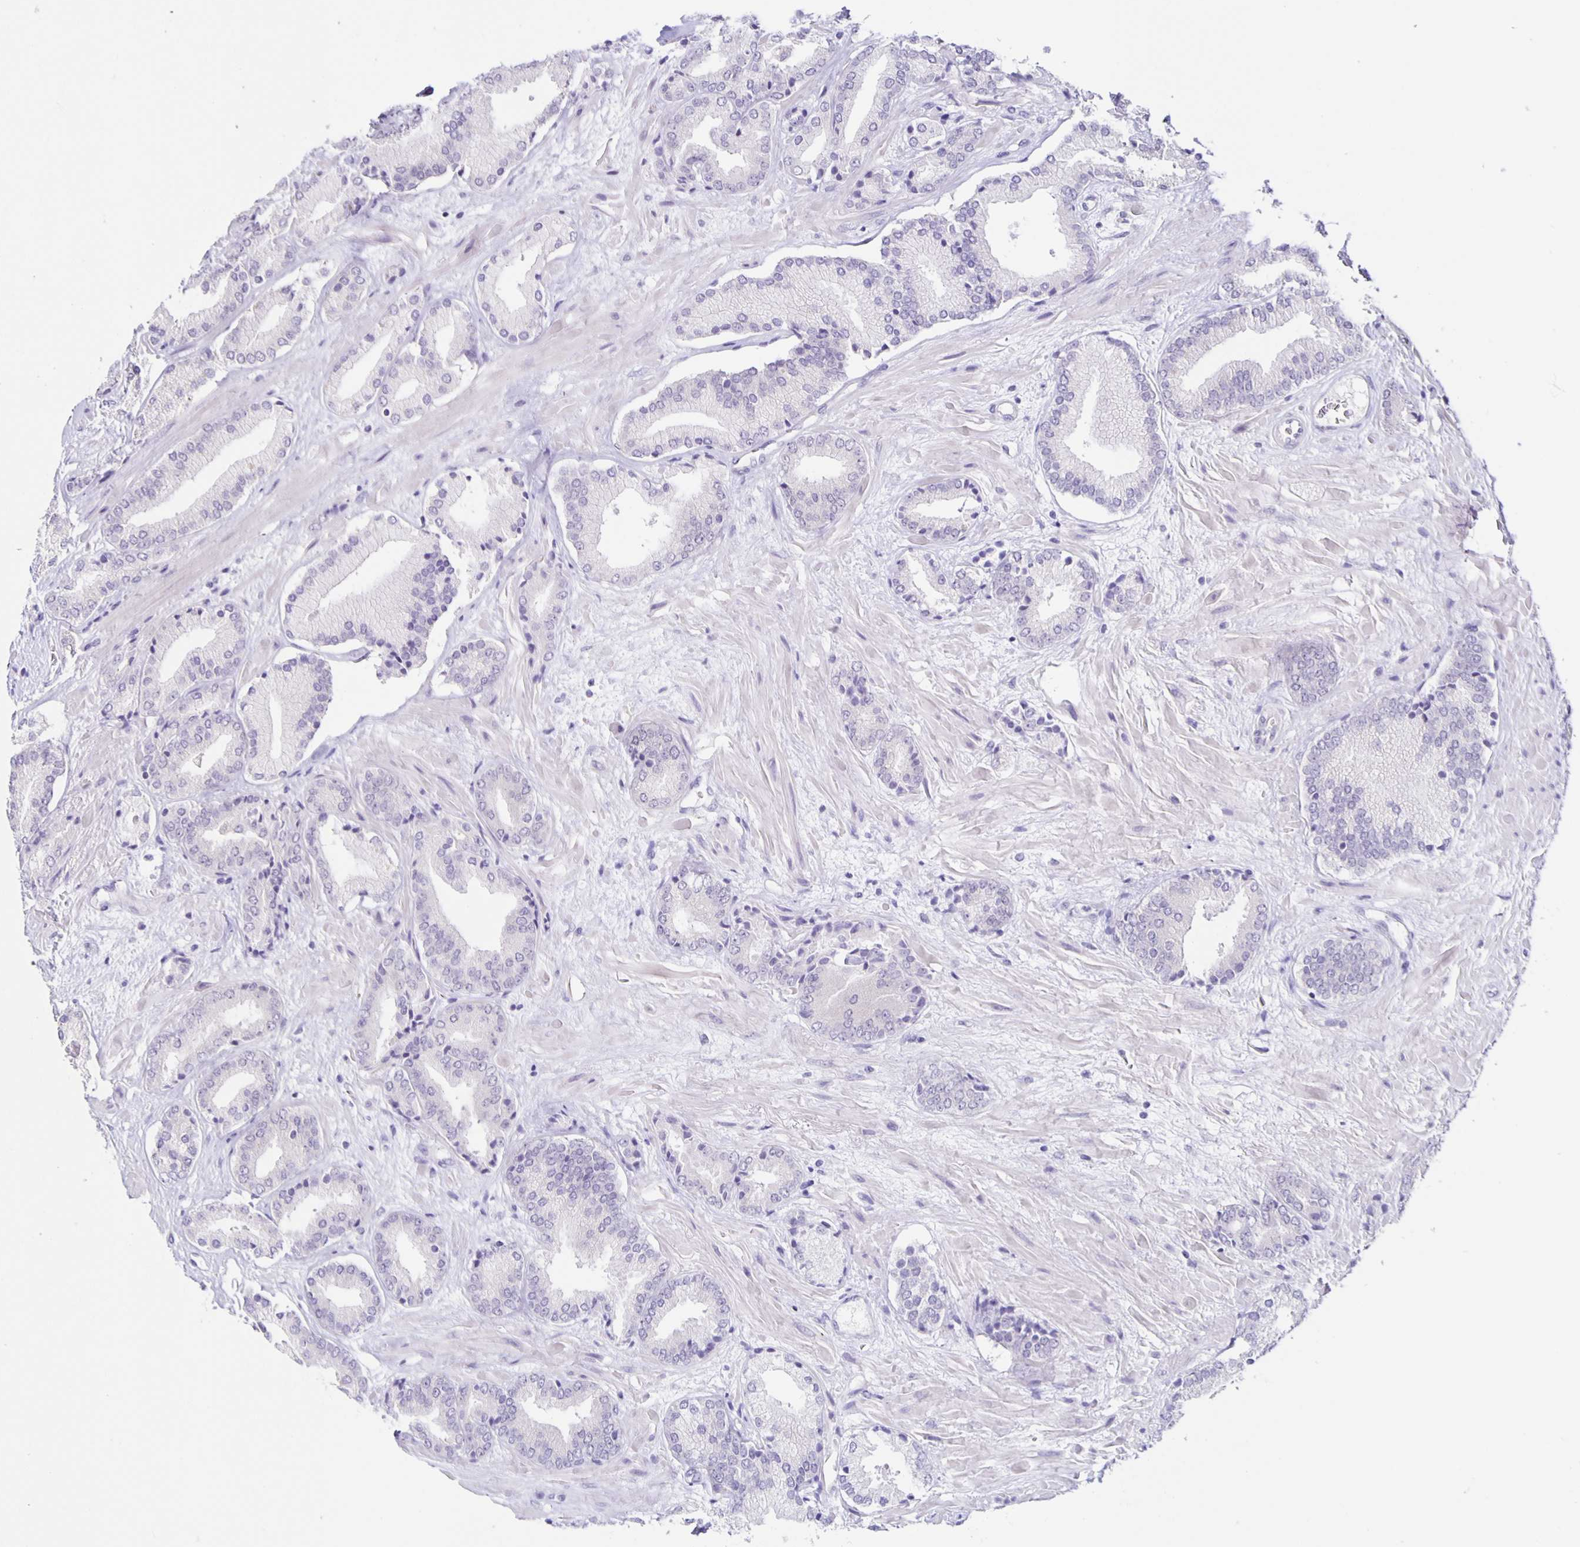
{"staining": {"intensity": "negative", "quantity": "none", "location": "none"}, "tissue": "prostate cancer", "cell_type": "Tumor cells", "image_type": "cancer", "snomed": [{"axis": "morphology", "description": "Adenocarcinoma, High grade"}, {"axis": "topography", "description": "Prostate"}], "caption": "This is an immunohistochemistry histopathology image of human prostate cancer (adenocarcinoma (high-grade)). There is no expression in tumor cells.", "gene": "SLC12A3", "patient": {"sex": "male", "age": 56}}